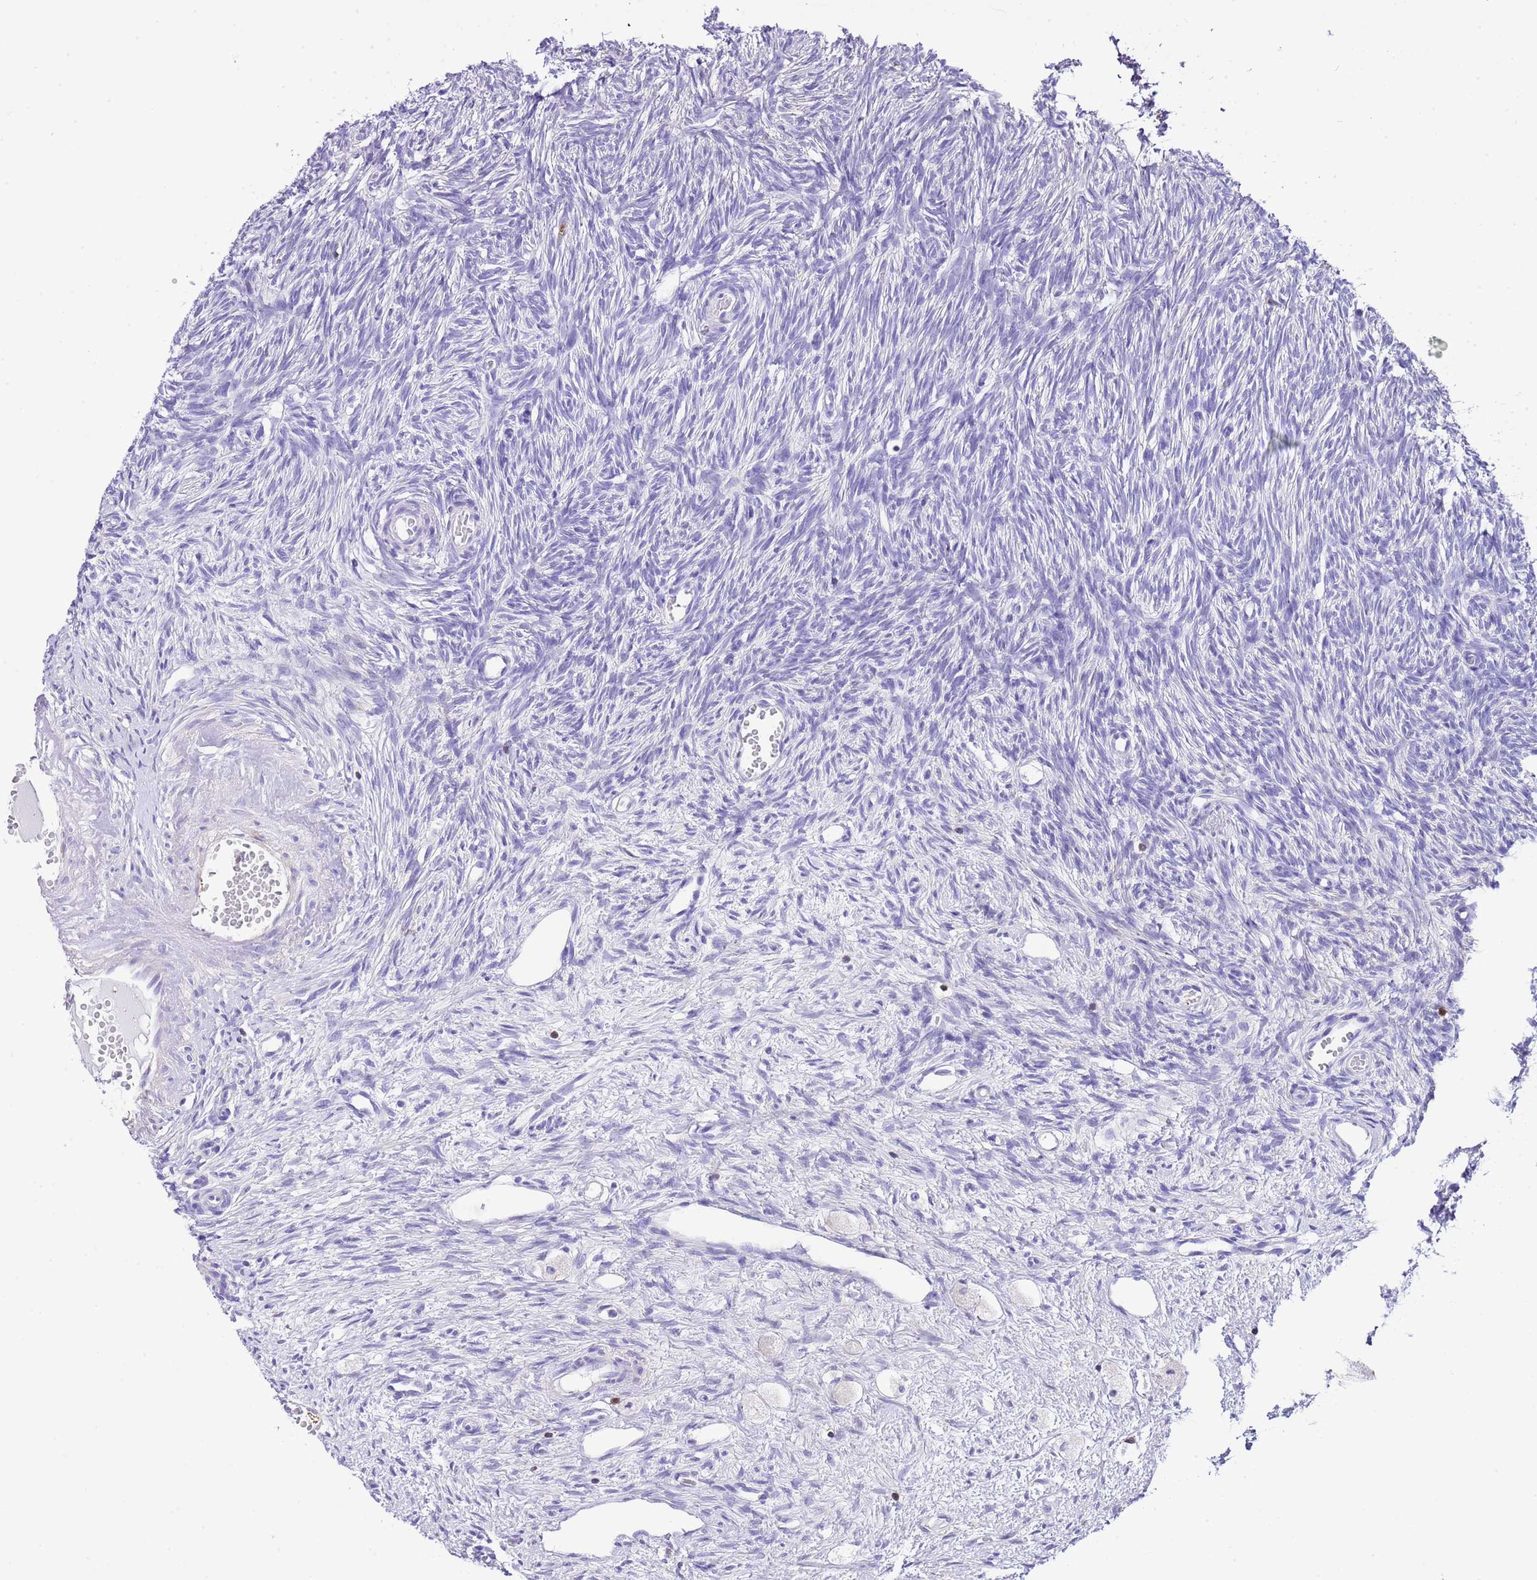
{"staining": {"intensity": "weak", "quantity": "<25%", "location": "cytoplasmic/membranous"}, "tissue": "ovary", "cell_type": "Ovarian stroma cells", "image_type": "normal", "snomed": [{"axis": "morphology", "description": "Normal tissue, NOS"}, {"axis": "topography", "description": "Ovary"}], "caption": "Ovary was stained to show a protein in brown. There is no significant expression in ovarian stroma cells.", "gene": "CNN2", "patient": {"sex": "female", "age": 51}}